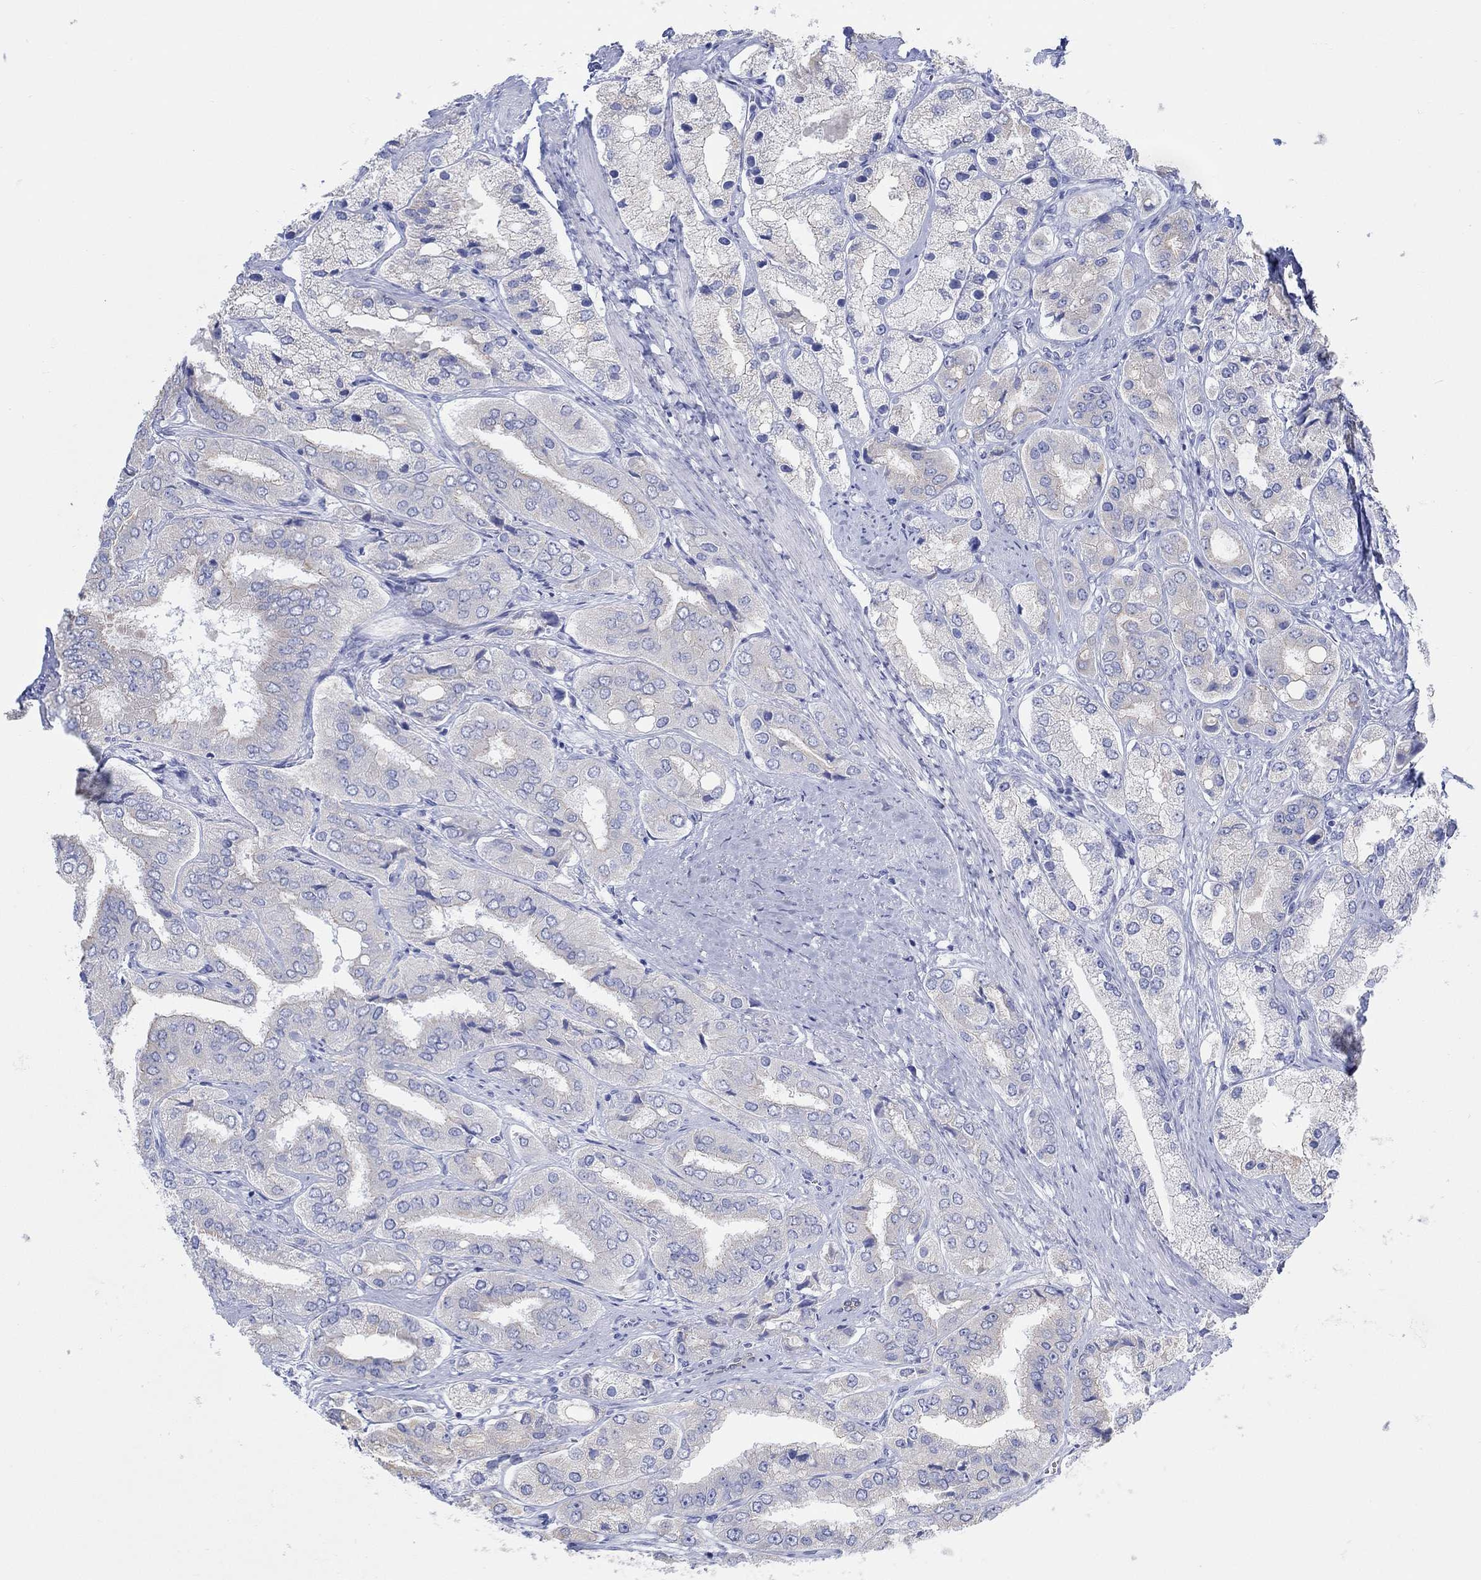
{"staining": {"intensity": "negative", "quantity": "none", "location": "none"}, "tissue": "prostate cancer", "cell_type": "Tumor cells", "image_type": "cancer", "snomed": [{"axis": "morphology", "description": "Adenocarcinoma, Low grade"}, {"axis": "topography", "description": "Prostate"}], "caption": "Immunohistochemistry photomicrograph of prostate low-grade adenocarcinoma stained for a protein (brown), which reveals no positivity in tumor cells.", "gene": "AK8", "patient": {"sex": "male", "age": 69}}